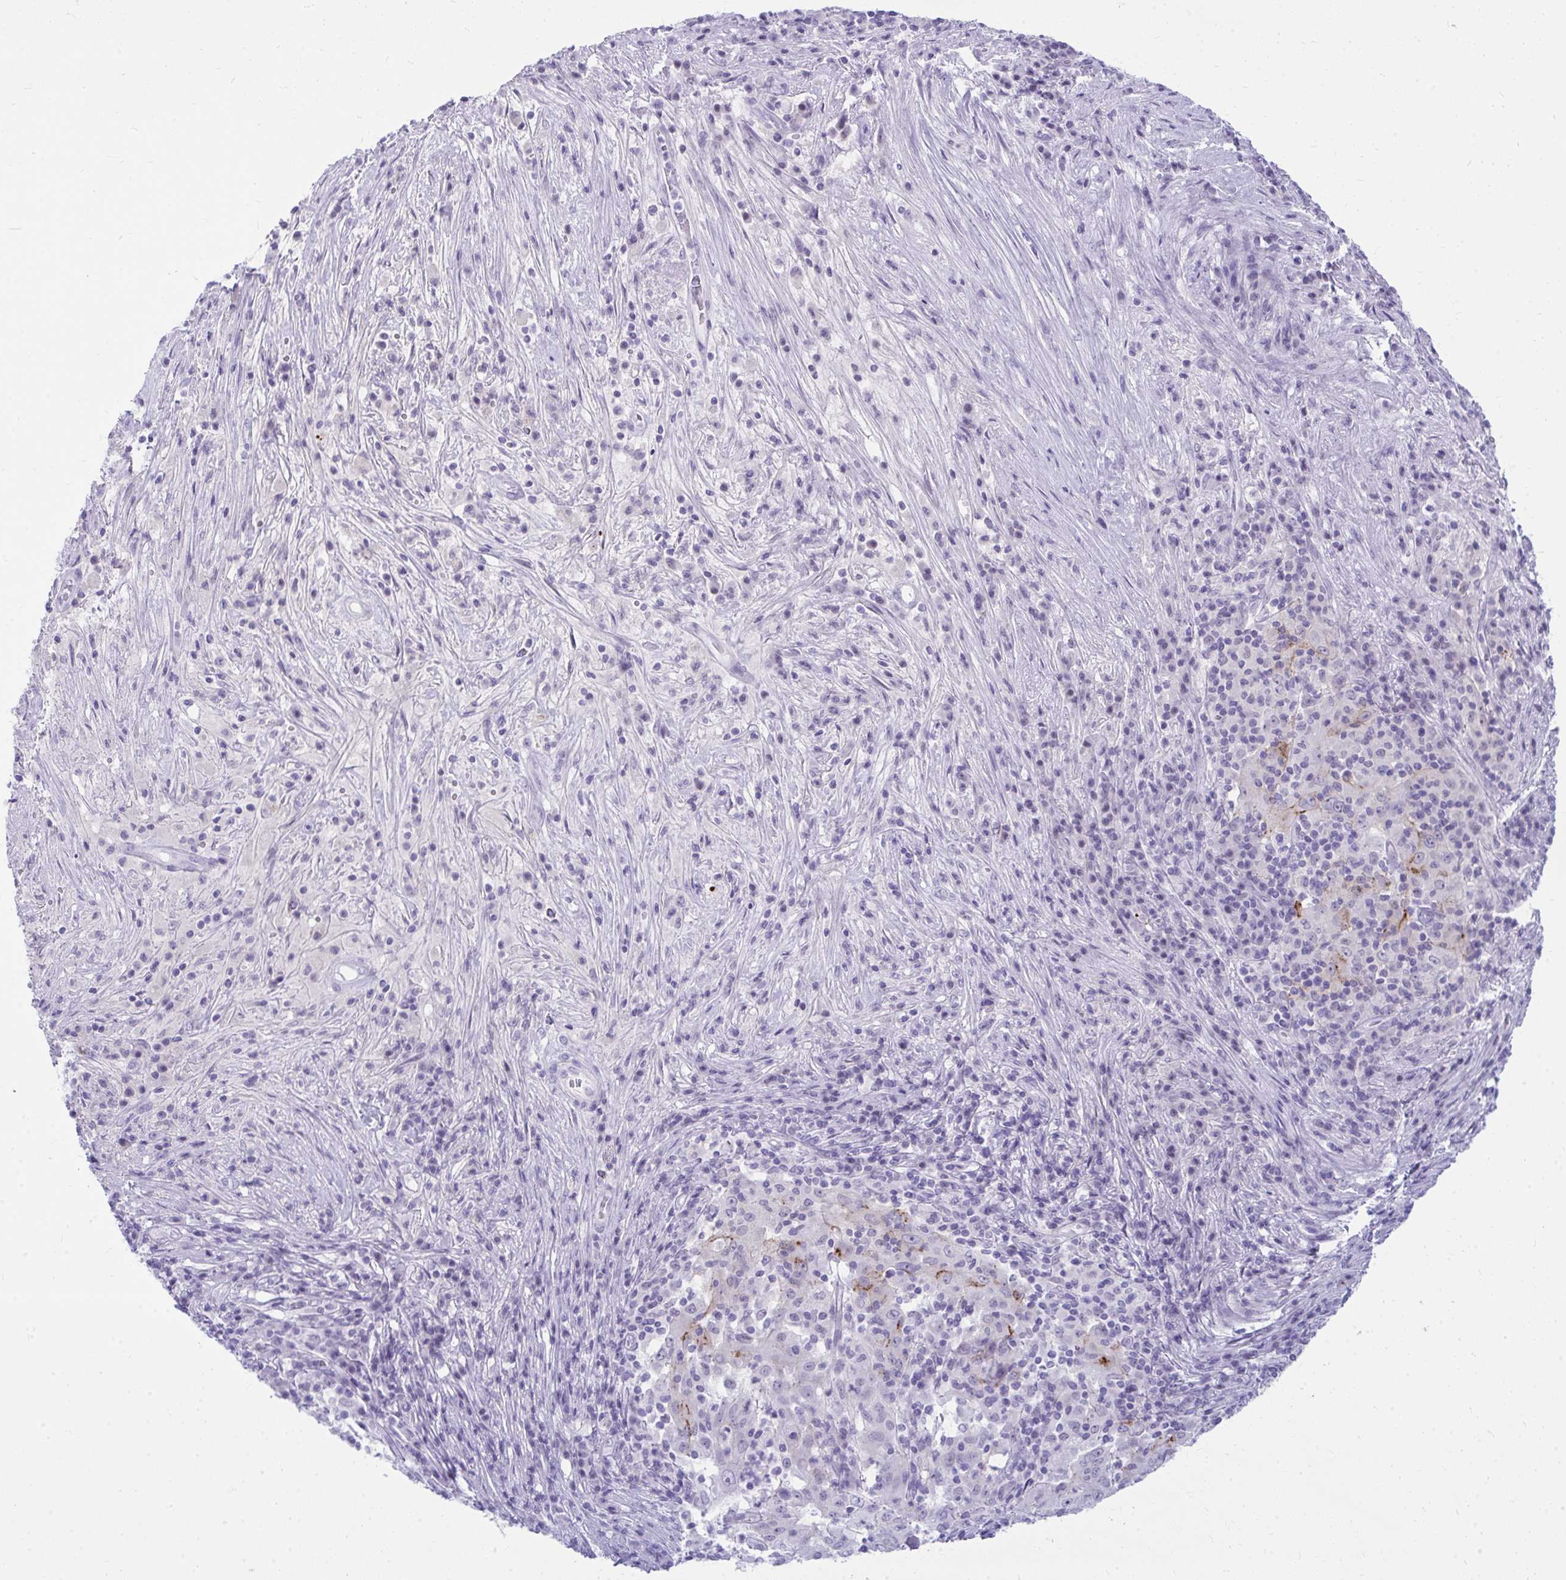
{"staining": {"intensity": "moderate", "quantity": "<25%", "location": "cytoplasmic/membranous"}, "tissue": "pancreatic cancer", "cell_type": "Tumor cells", "image_type": "cancer", "snomed": [{"axis": "morphology", "description": "Adenocarcinoma, NOS"}, {"axis": "topography", "description": "Pancreas"}], "caption": "Immunohistochemistry (IHC) micrograph of pancreatic cancer stained for a protein (brown), which reveals low levels of moderate cytoplasmic/membranous staining in approximately <25% of tumor cells.", "gene": "OR5F1", "patient": {"sex": "male", "age": 63}}